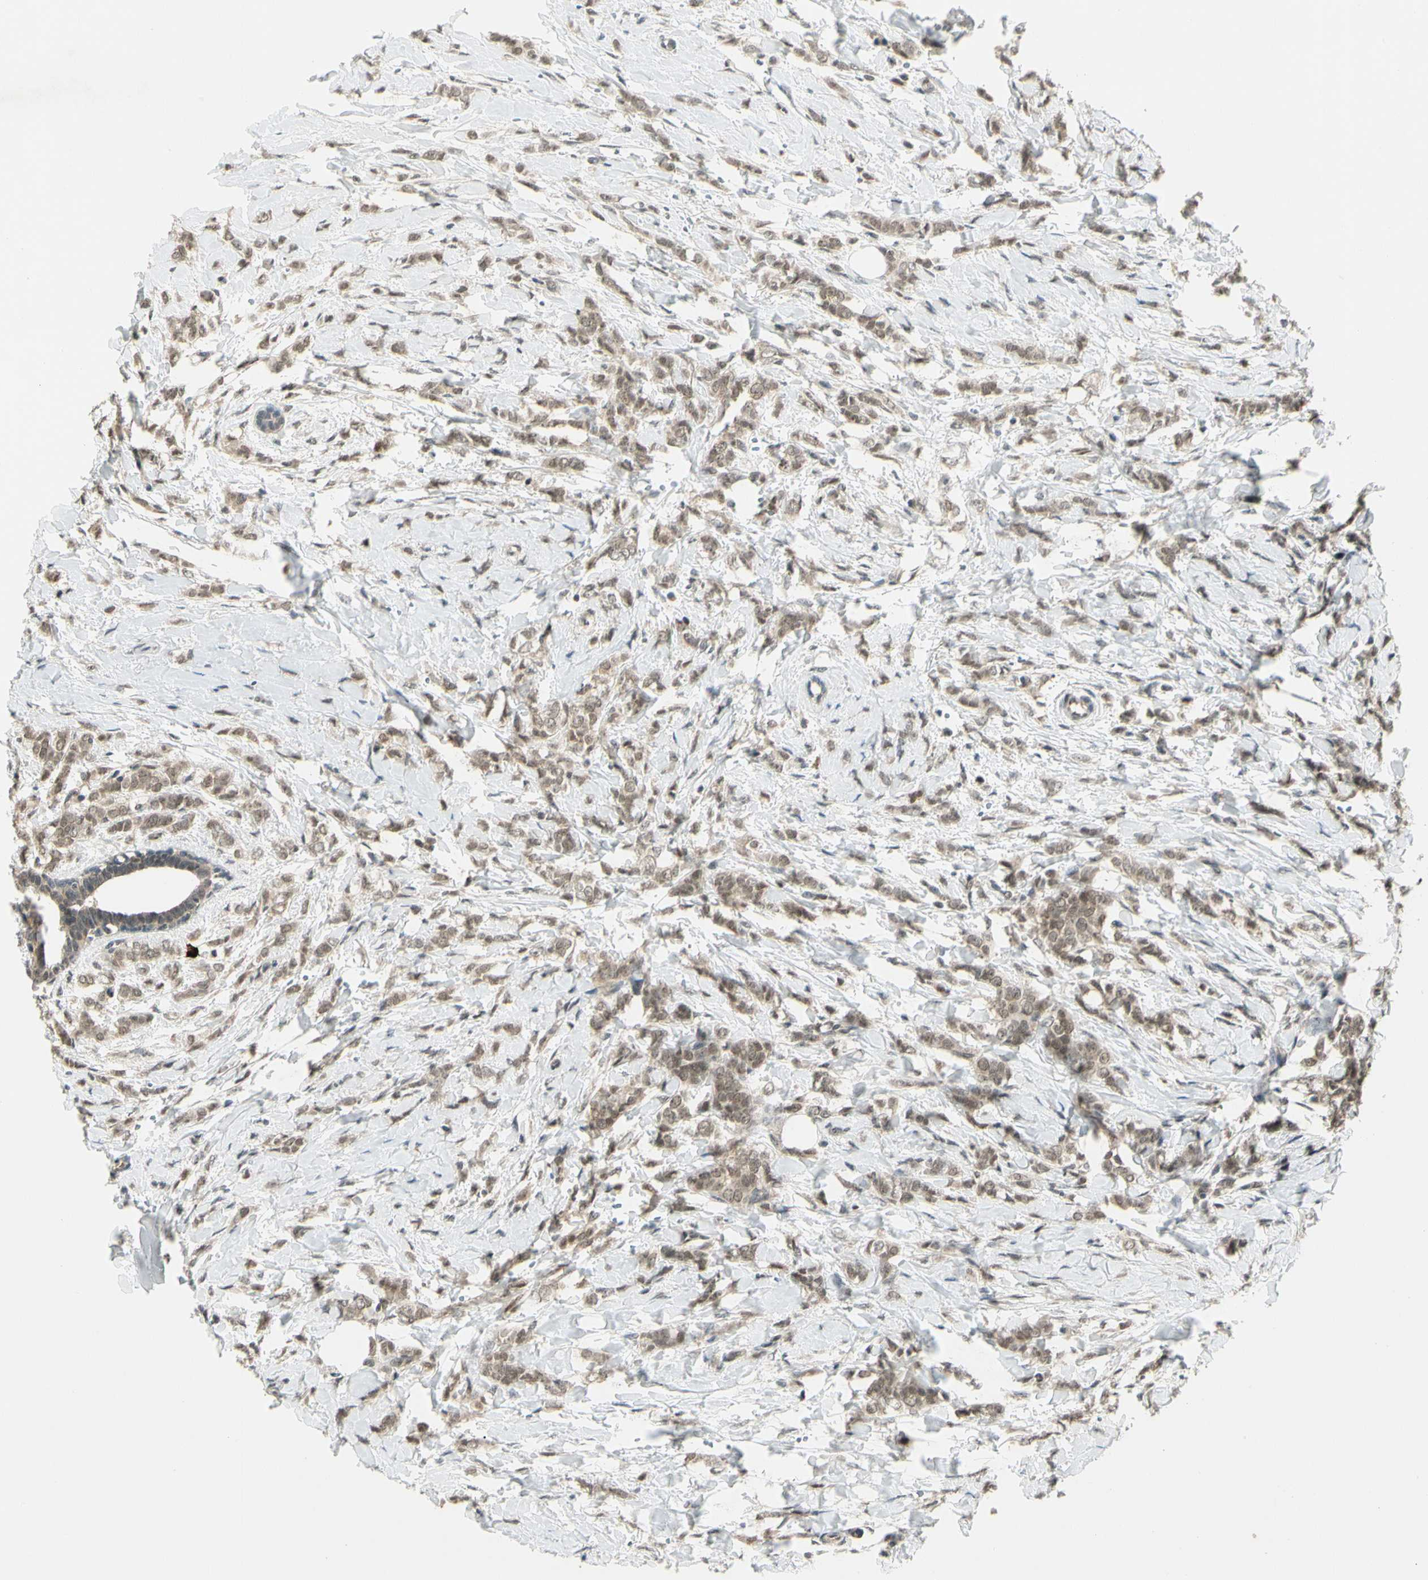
{"staining": {"intensity": "moderate", "quantity": ">75%", "location": "cytoplasmic/membranous,nuclear"}, "tissue": "breast cancer", "cell_type": "Tumor cells", "image_type": "cancer", "snomed": [{"axis": "morphology", "description": "Lobular carcinoma, in situ"}, {"axis": "morphology", "description": "Lobular carcinoma"}, {"axis": "topography", "description": "Breast"}], "caption": "Breast cancer stained with DAB (3,3'-diaminobenzidine) immunohistochemistry exhibits medium levels of moderate cytoplasmic/membranous and nuclear expression in about >75% of tumor cells.", "gene": "ZSCAN12", "patient": {"sex": "female", "age": 41}}